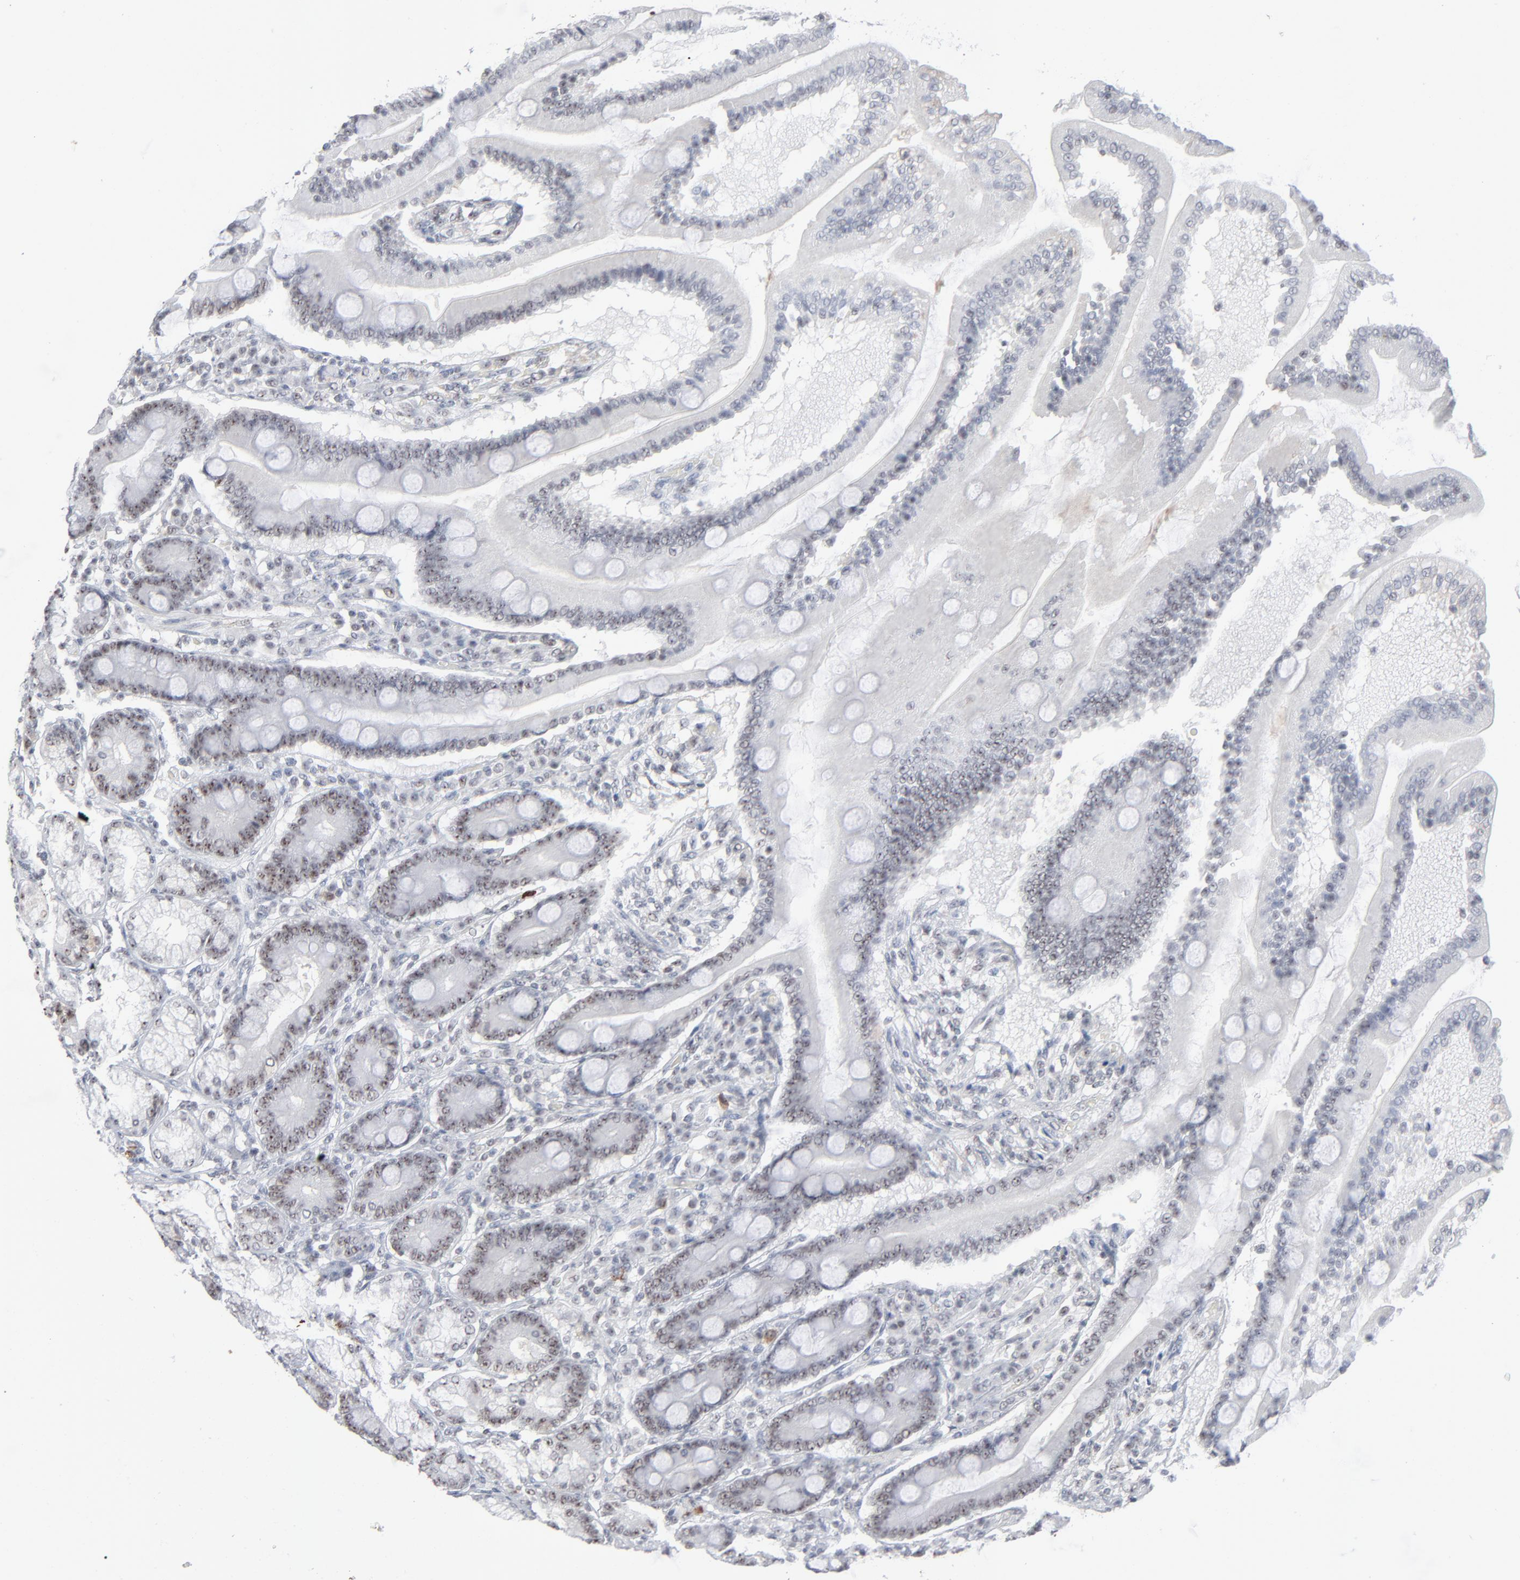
{"staining": {"intensity": "weak", "quantity": "25%-75%", "location": "nuclear"}, "tissue": "duodenum", "cell_type": "Glandular cells", "image_type": "normal", "snomed": [{"axis": "morphology", "description": "Normal tissue, NOS"}, {"axis": "topography", "description": "Duodenum"}], "caption": "Weak nuclear protein staining is appreciated in approximately 25%-75% of glandular cells in duodenum. (DAB = brown stain, brightfield microscopy at high magnification).", "gene": "MPHOSPH6", "patient": {"sex": "female", "age": 64}}